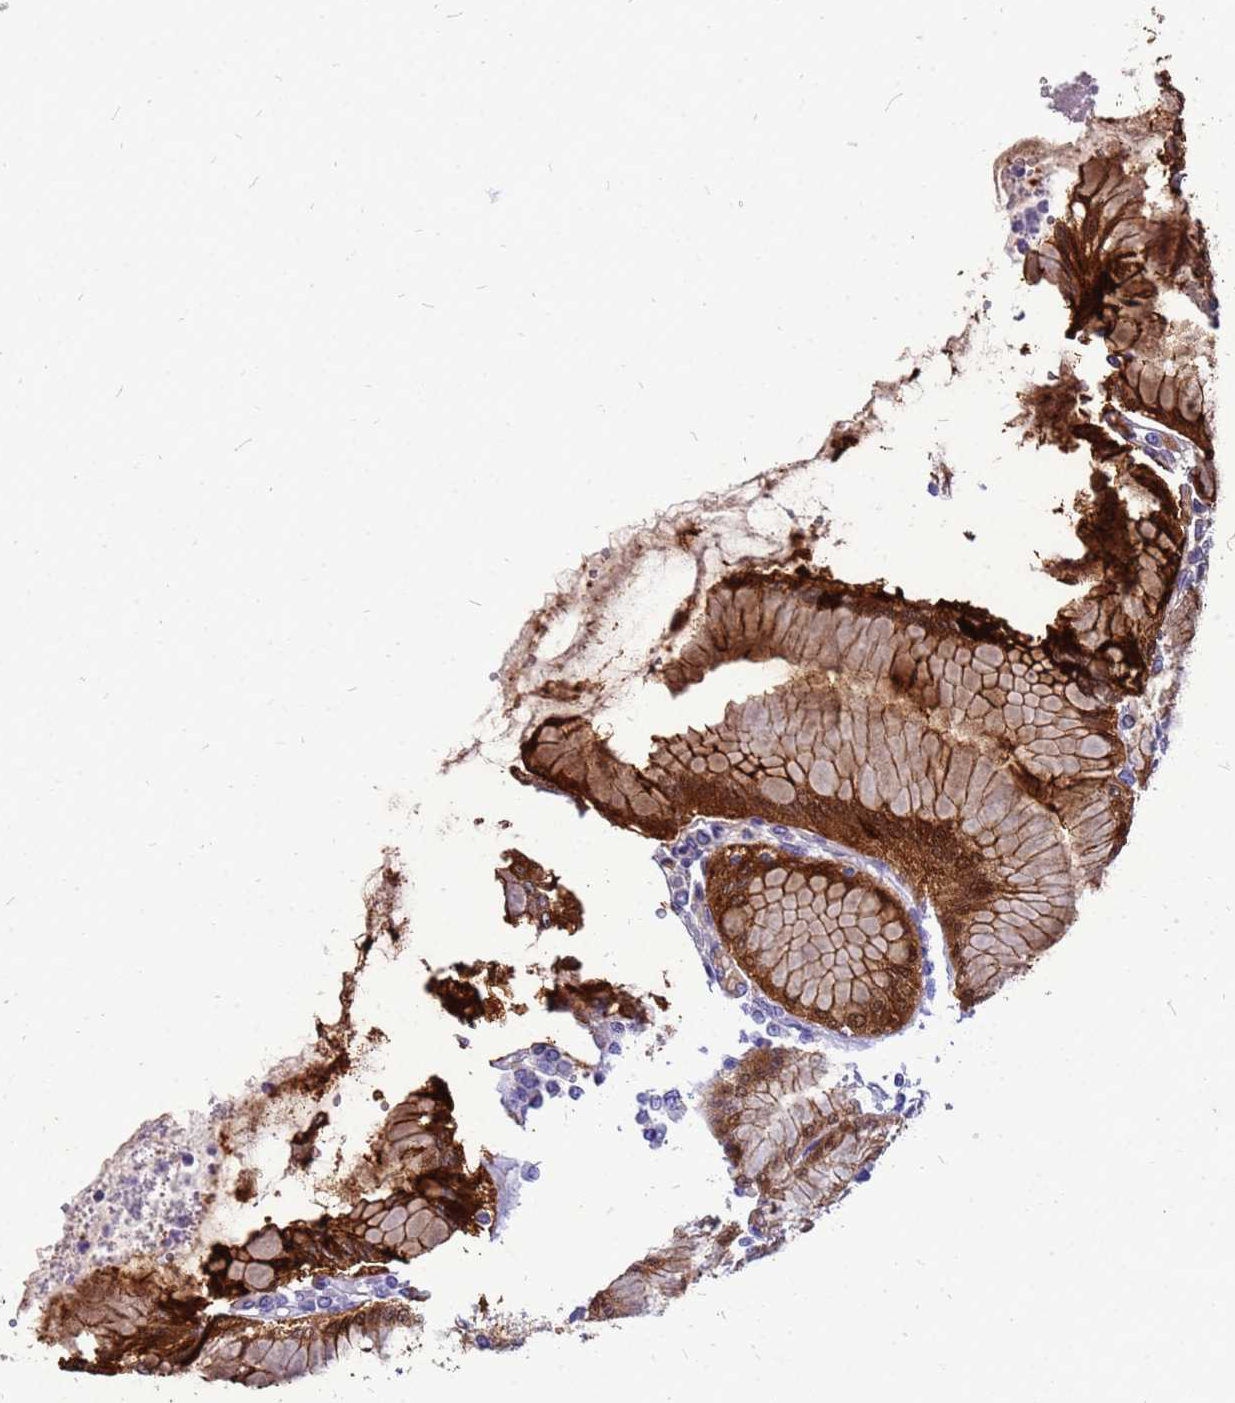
{"staining": {"intensity": "strong", "quantity": ">75%", "location": "cytoplasmic/membranous,nuclear"}, "tissue": "stomach", "cell_type": "Glandular cells", "image_type": "normal", "snomed": [{"axis": "morphology", "description": "Normal tissue, NOS"}, {"axis": "topography", "description": "Stomach"}], "caption": "The photomicrograph reveals staining of benign stomach, revealing strong cytoplasmic/membranous,nuclear protein expression (brown color) within glandular cells.", "gene": "AKR1C1", "patient": {"sex": "female", "age": 57}}